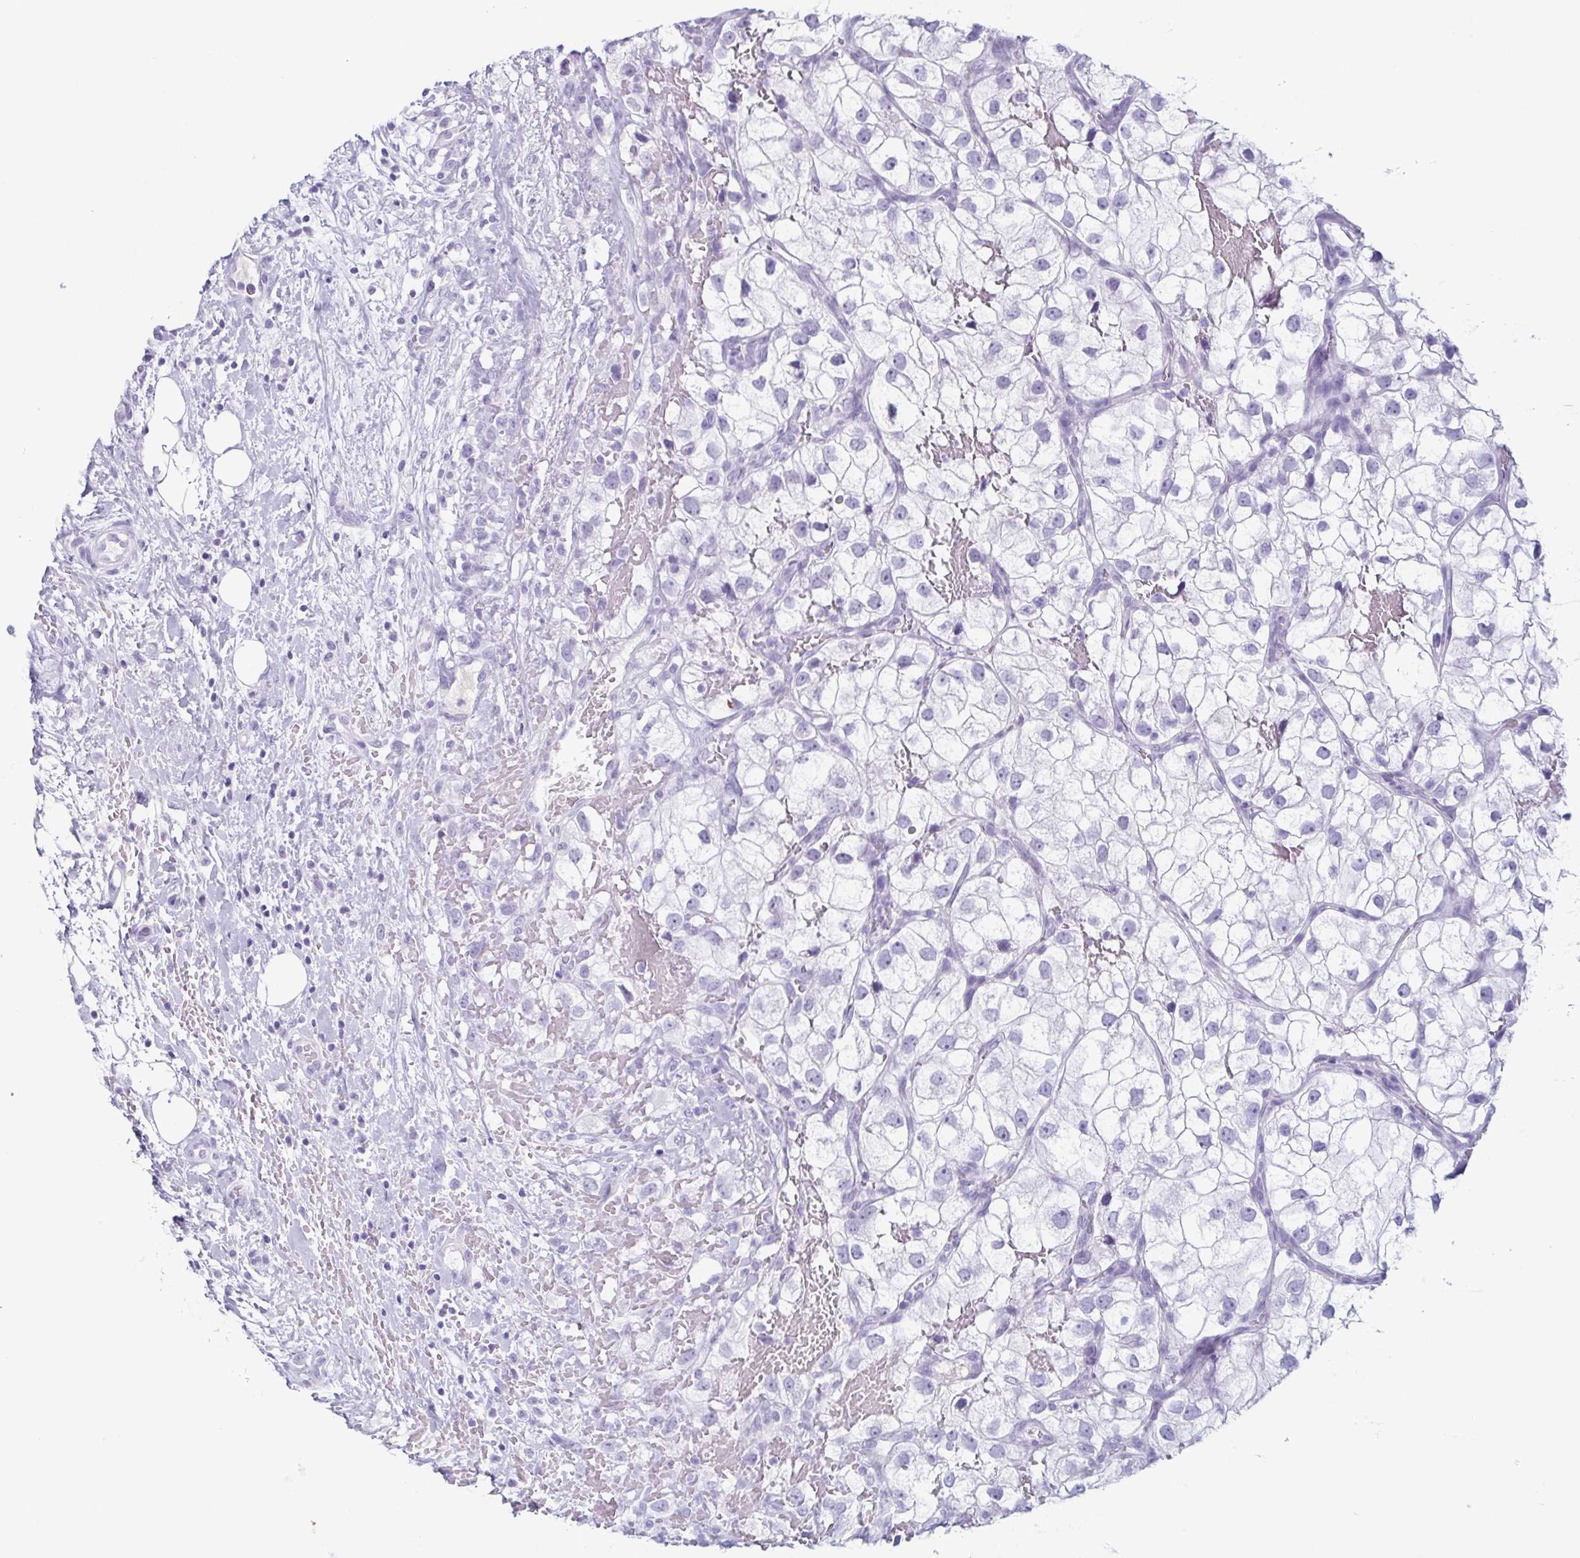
{"staining": {"intensity": "negative", "quantity": "none", "location": "none"}, "tissue": "renal cancer", "cell_type": "Tumor cells", "image_type": "cancer", "snomed": [{"axis": "morphology", "description": "Adenocarcinoma, NOS"}, {"axis": "topography", "description": "Kidney"}], "caption": "Renal adenocarcinoma stained for a protein using immunohistochemistry (IHC) demonstrates no positivity tumor cells.", "gene": "ENKUR", "patient": {"sex": "male", "age": 59}}